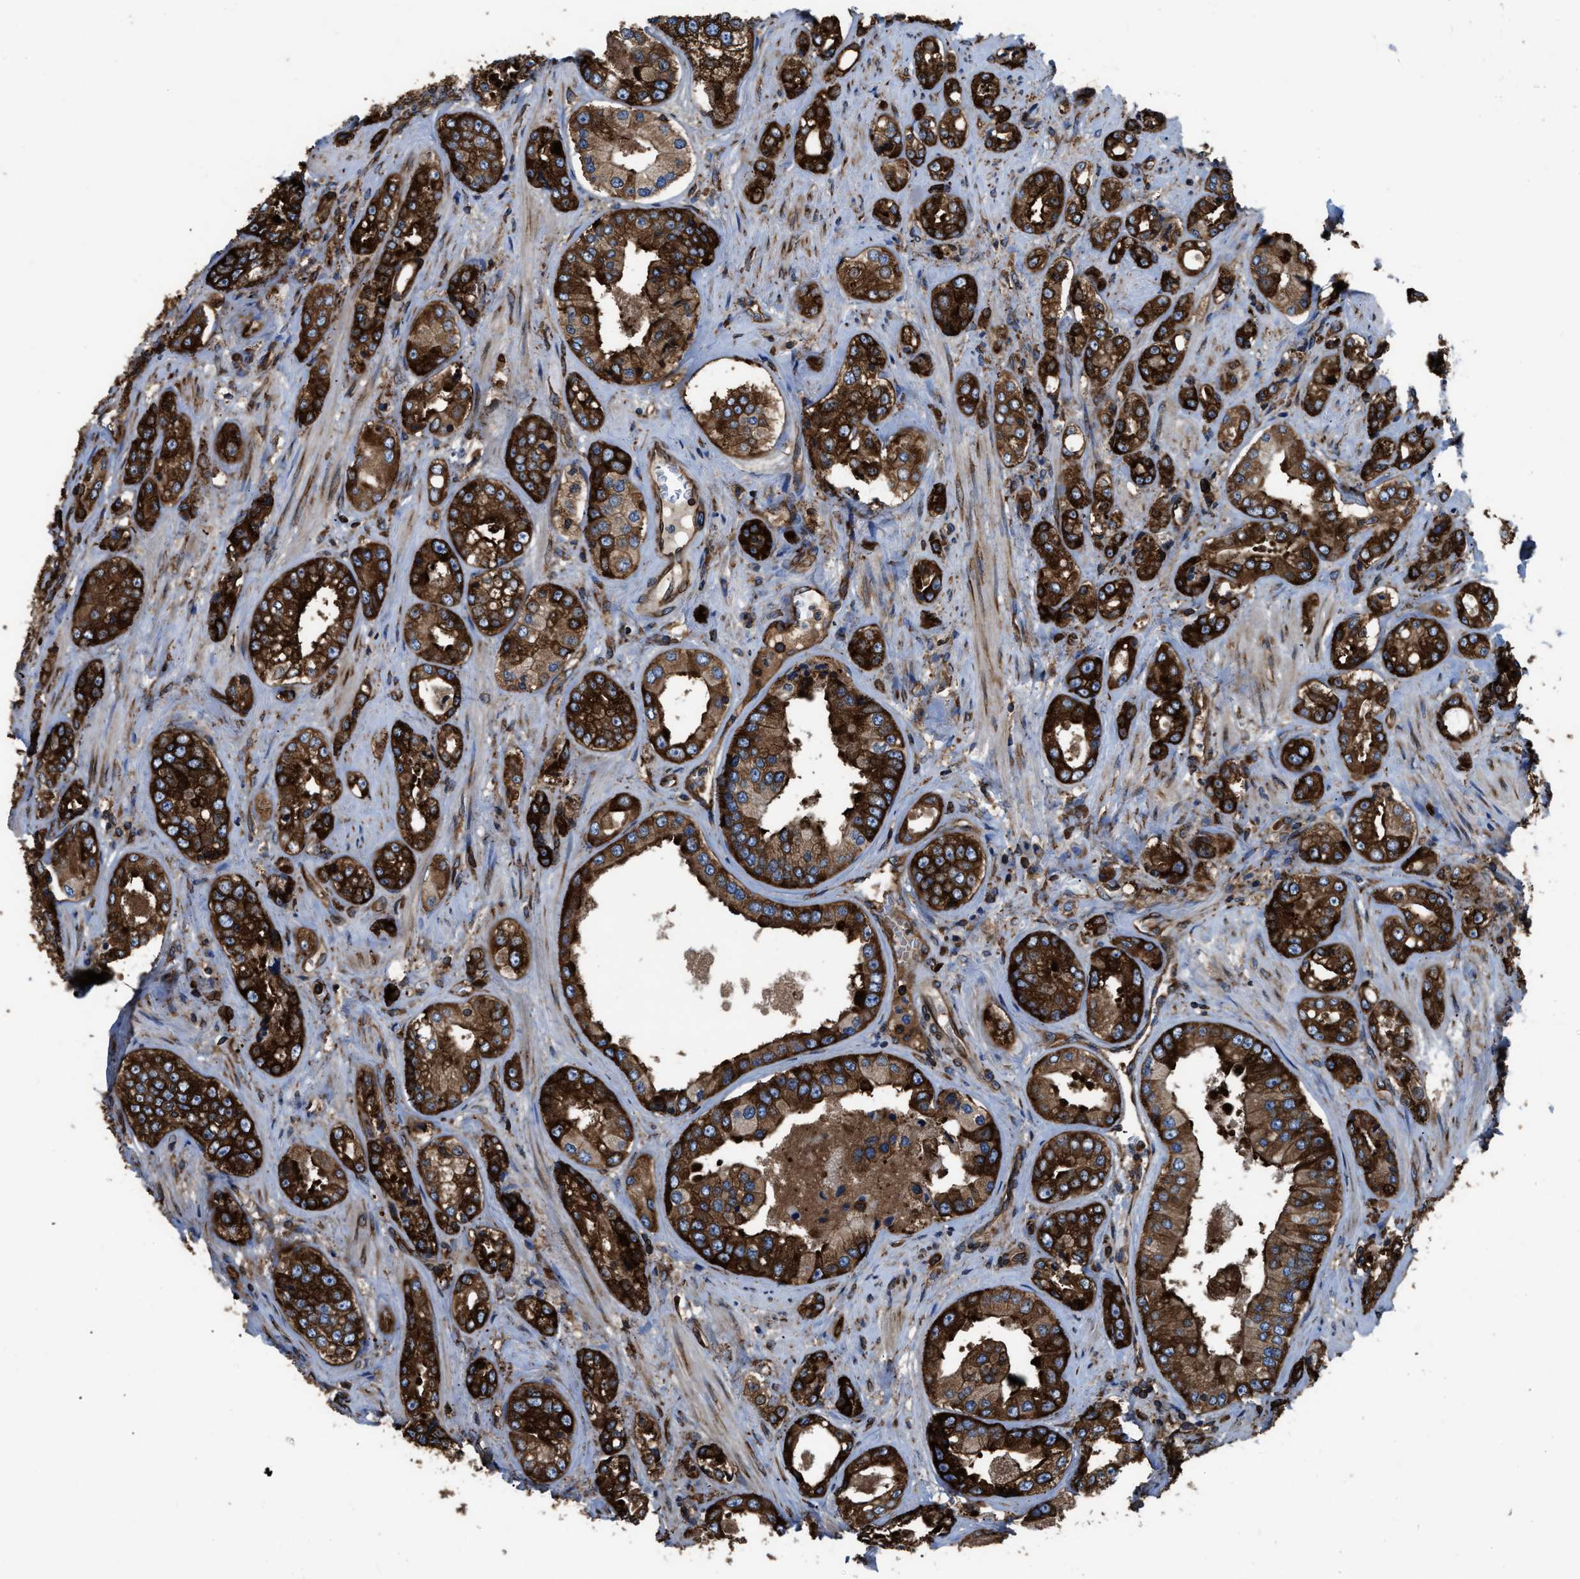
{"staining": {"intensity": "strong", "quantity": ">75%", "location": "cytoplasmic/membranous"}, "tissue": "prostate cancer", "cell_type": "Tumor cells", "image_type": "cancer", "snomed": [{"axis": "morphology", "description": "Adenocarcinoma, High grade"}, {"axis": "topography", "description": "Prostate"}], "caption": "DAB (3,3'-diaminobenzidine) immunohistochemical staining of human high-grade adenocarcinoma (prostate) reveals strong cytoplasmic/membranous protein staining in approximately >75% of tumor cells.", "gene": "CAPRIN1", "patient": {"sex": "male", "age": 61}}